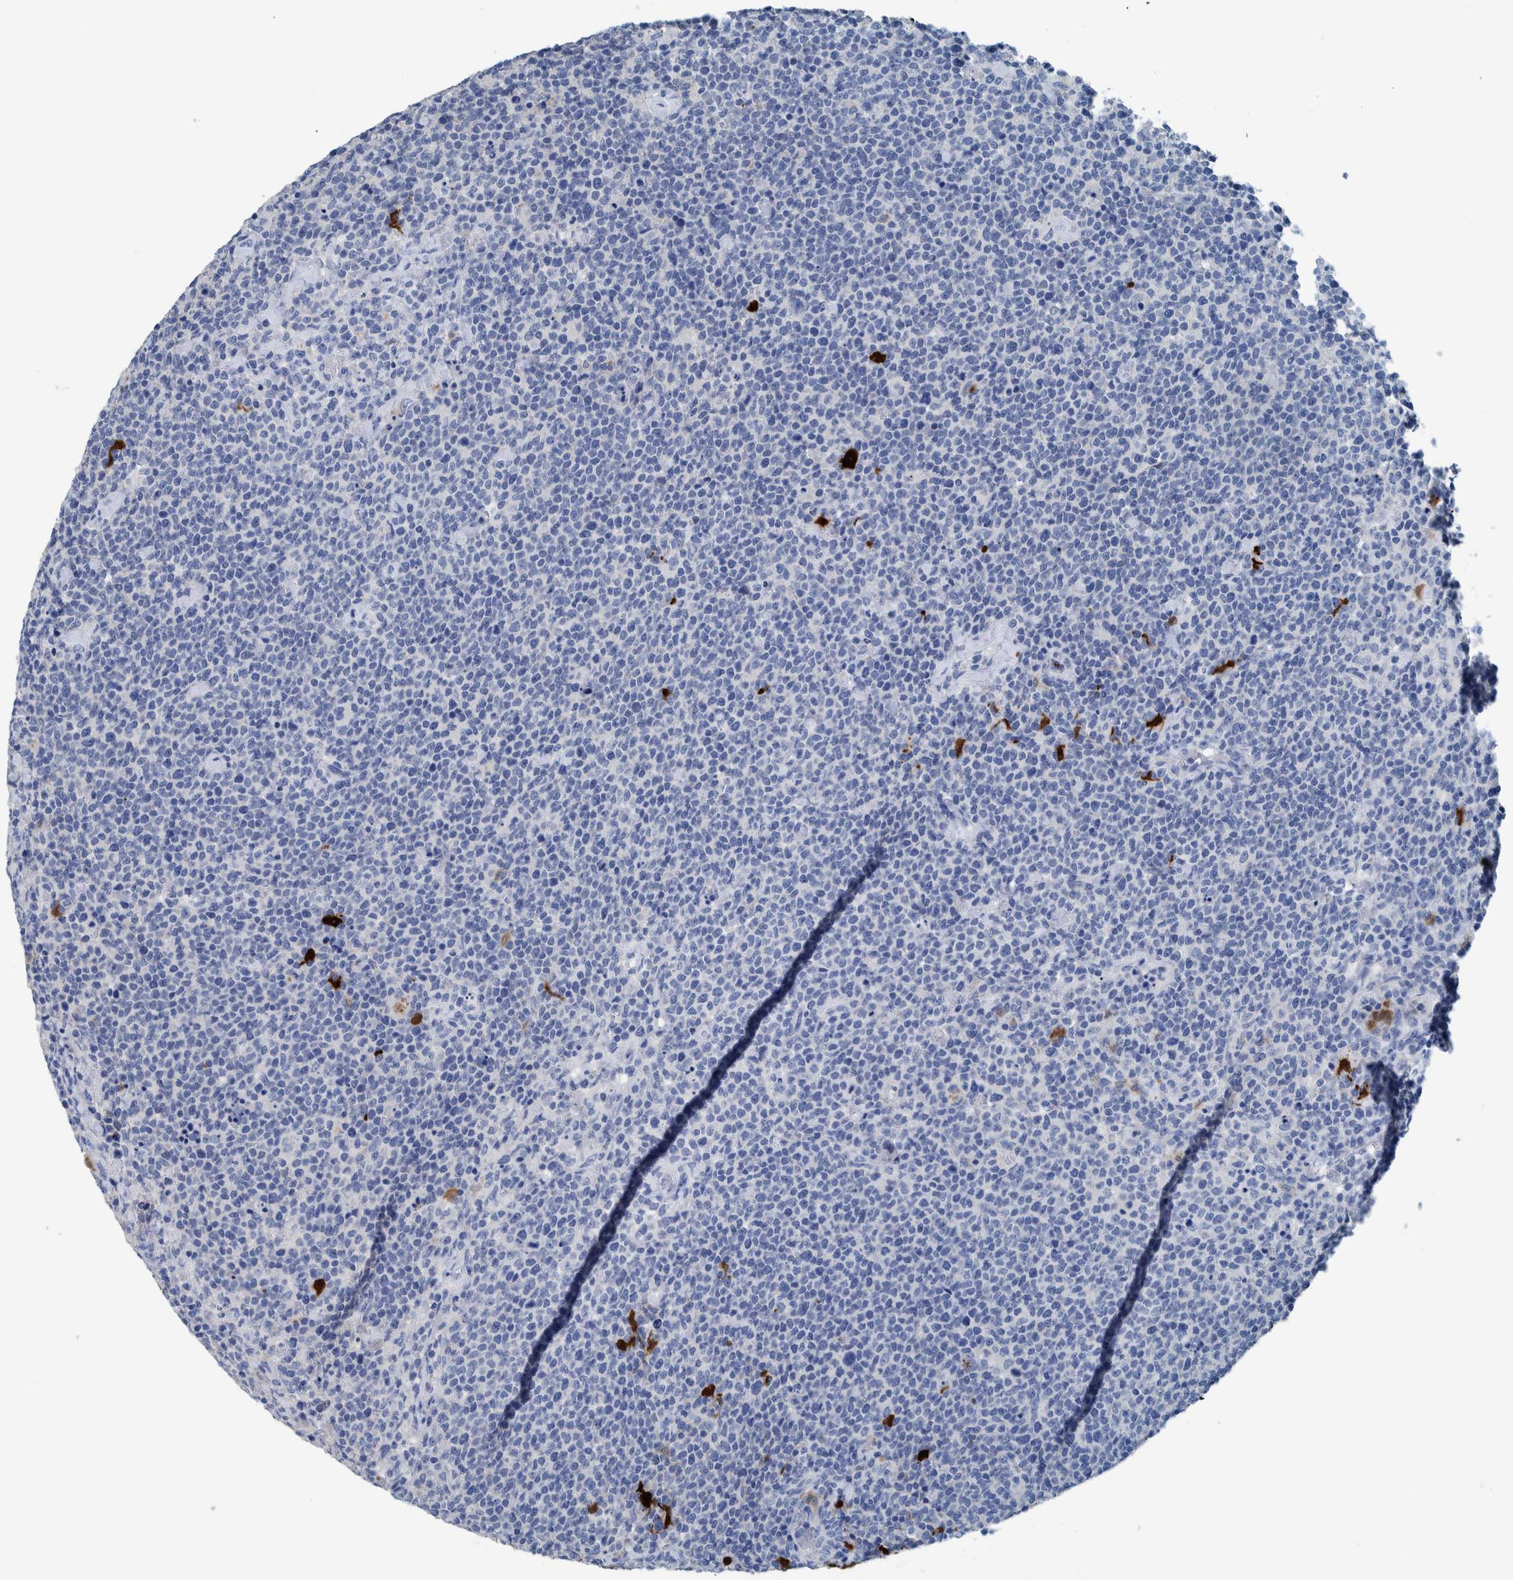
{"staining": {"intensity": "negative", "quantity": "none", "location": "none"}, "tissue": "lymphoma", "cell_type": "Tumor cells", "image_type": "cancer", "snomed": [{"axis": "morphology", "description": "Malignant lymphoma, non-Hodgkin's type, High grade"}, {"axis": "topography", "description": "Lymph node"}], "caption": "Human malignant lymphoma, non-Hodgkin's type (high-grade) stained for a protein using immunohistochemistry (IHC) displays no positivity in tumor cells.", "gene": "IDO1", "patient": {"sex": "male", "age": 61}}